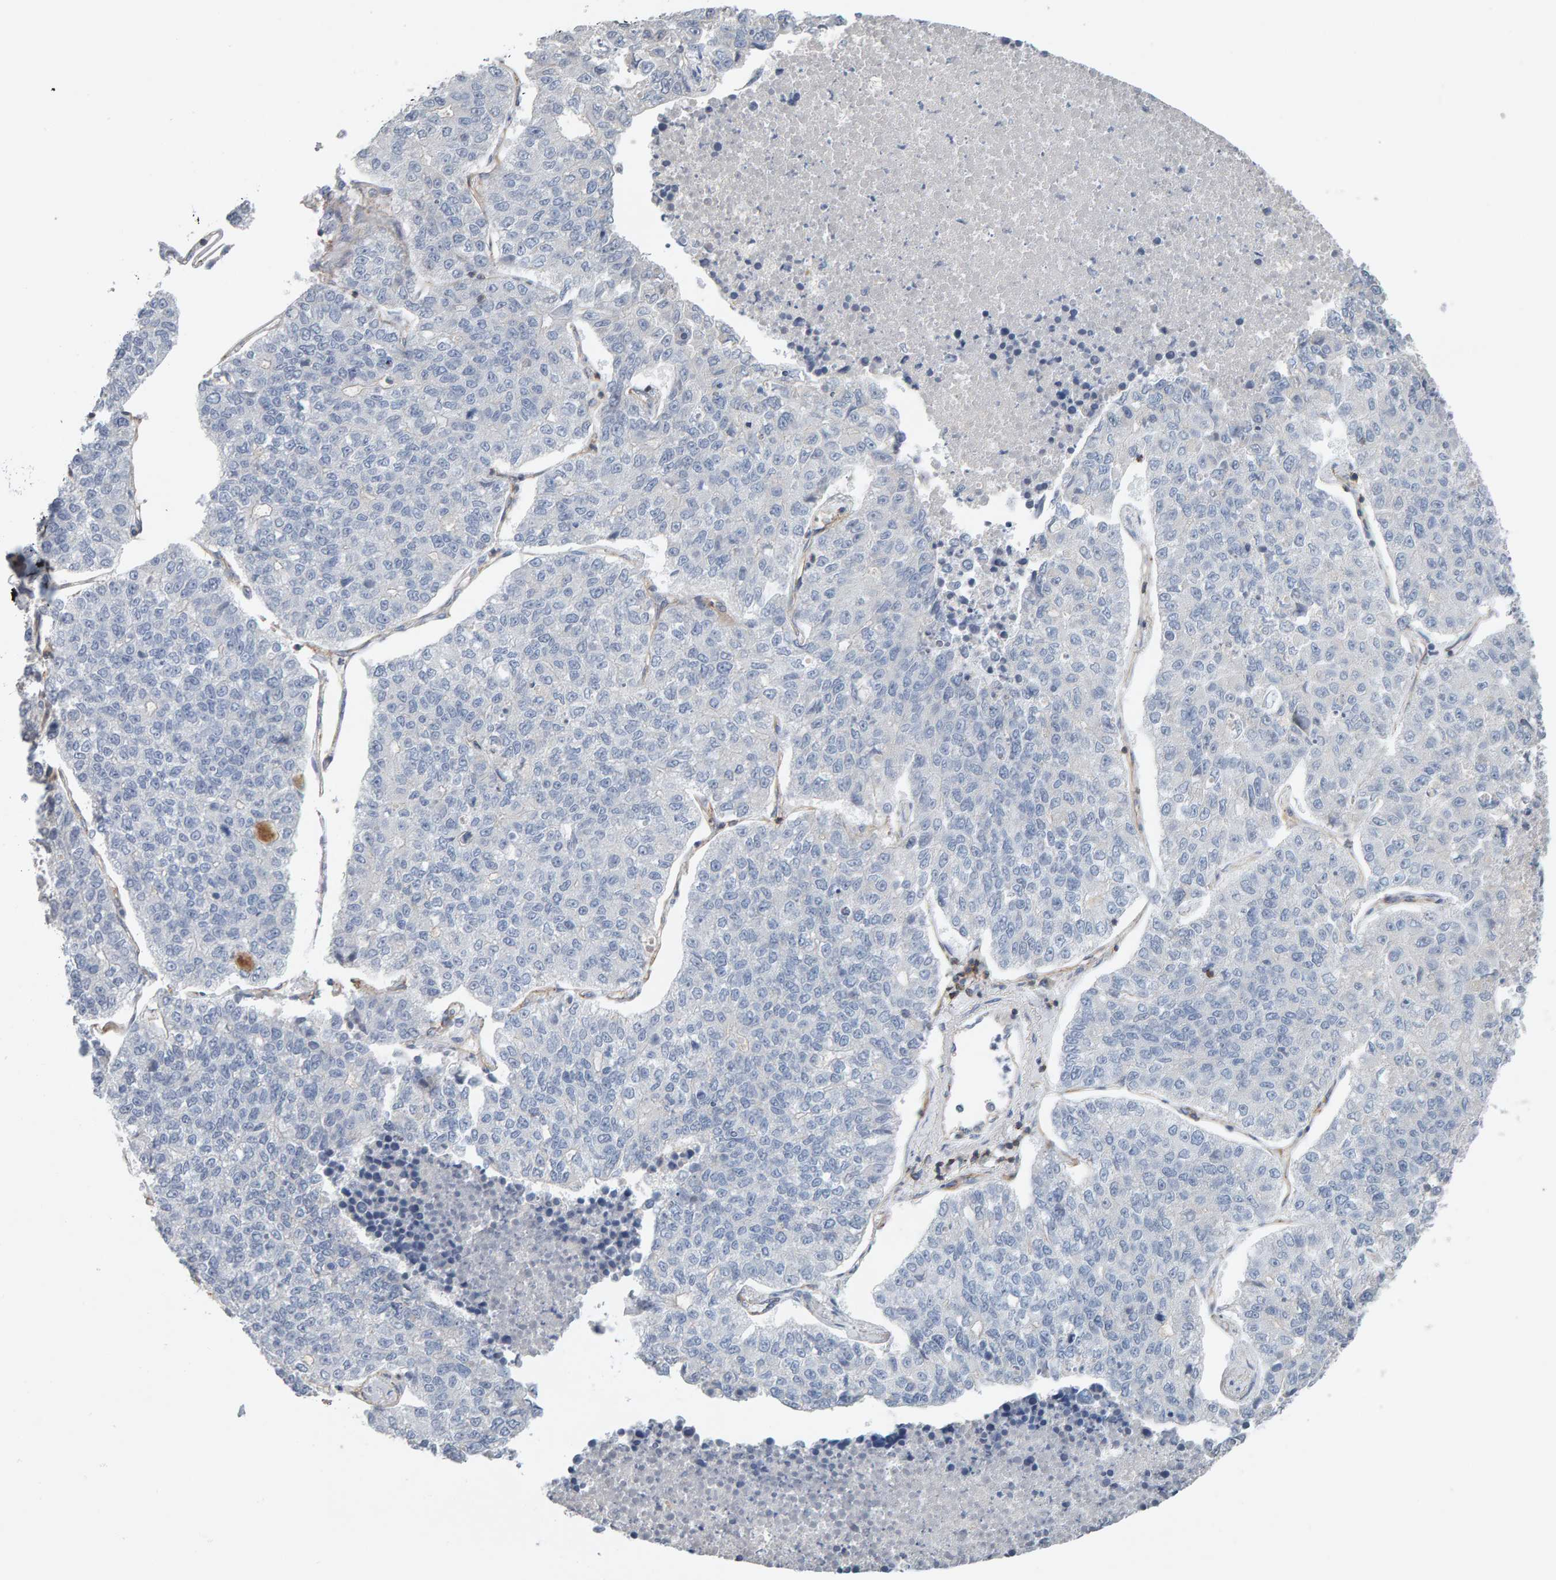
{"staining": {"intensity": "negative", "quantity": "none", "location": "none"}, "tissue": "lung cancer", "cell_type": "Tumor cells", "image_type": "cancer", "snomed": [{"axis": "morphology", "description": "Adenocarcinoma, NOS"}, {"axis": "topography", "description": "Lung"}], "caption": "IHC micrograph of human lung adenocarcinoma stained for a protein (brown), which reveals no positivity in tumor cells.", "gene": "FYN", "patient": {"sex": "male", "age": 49}}